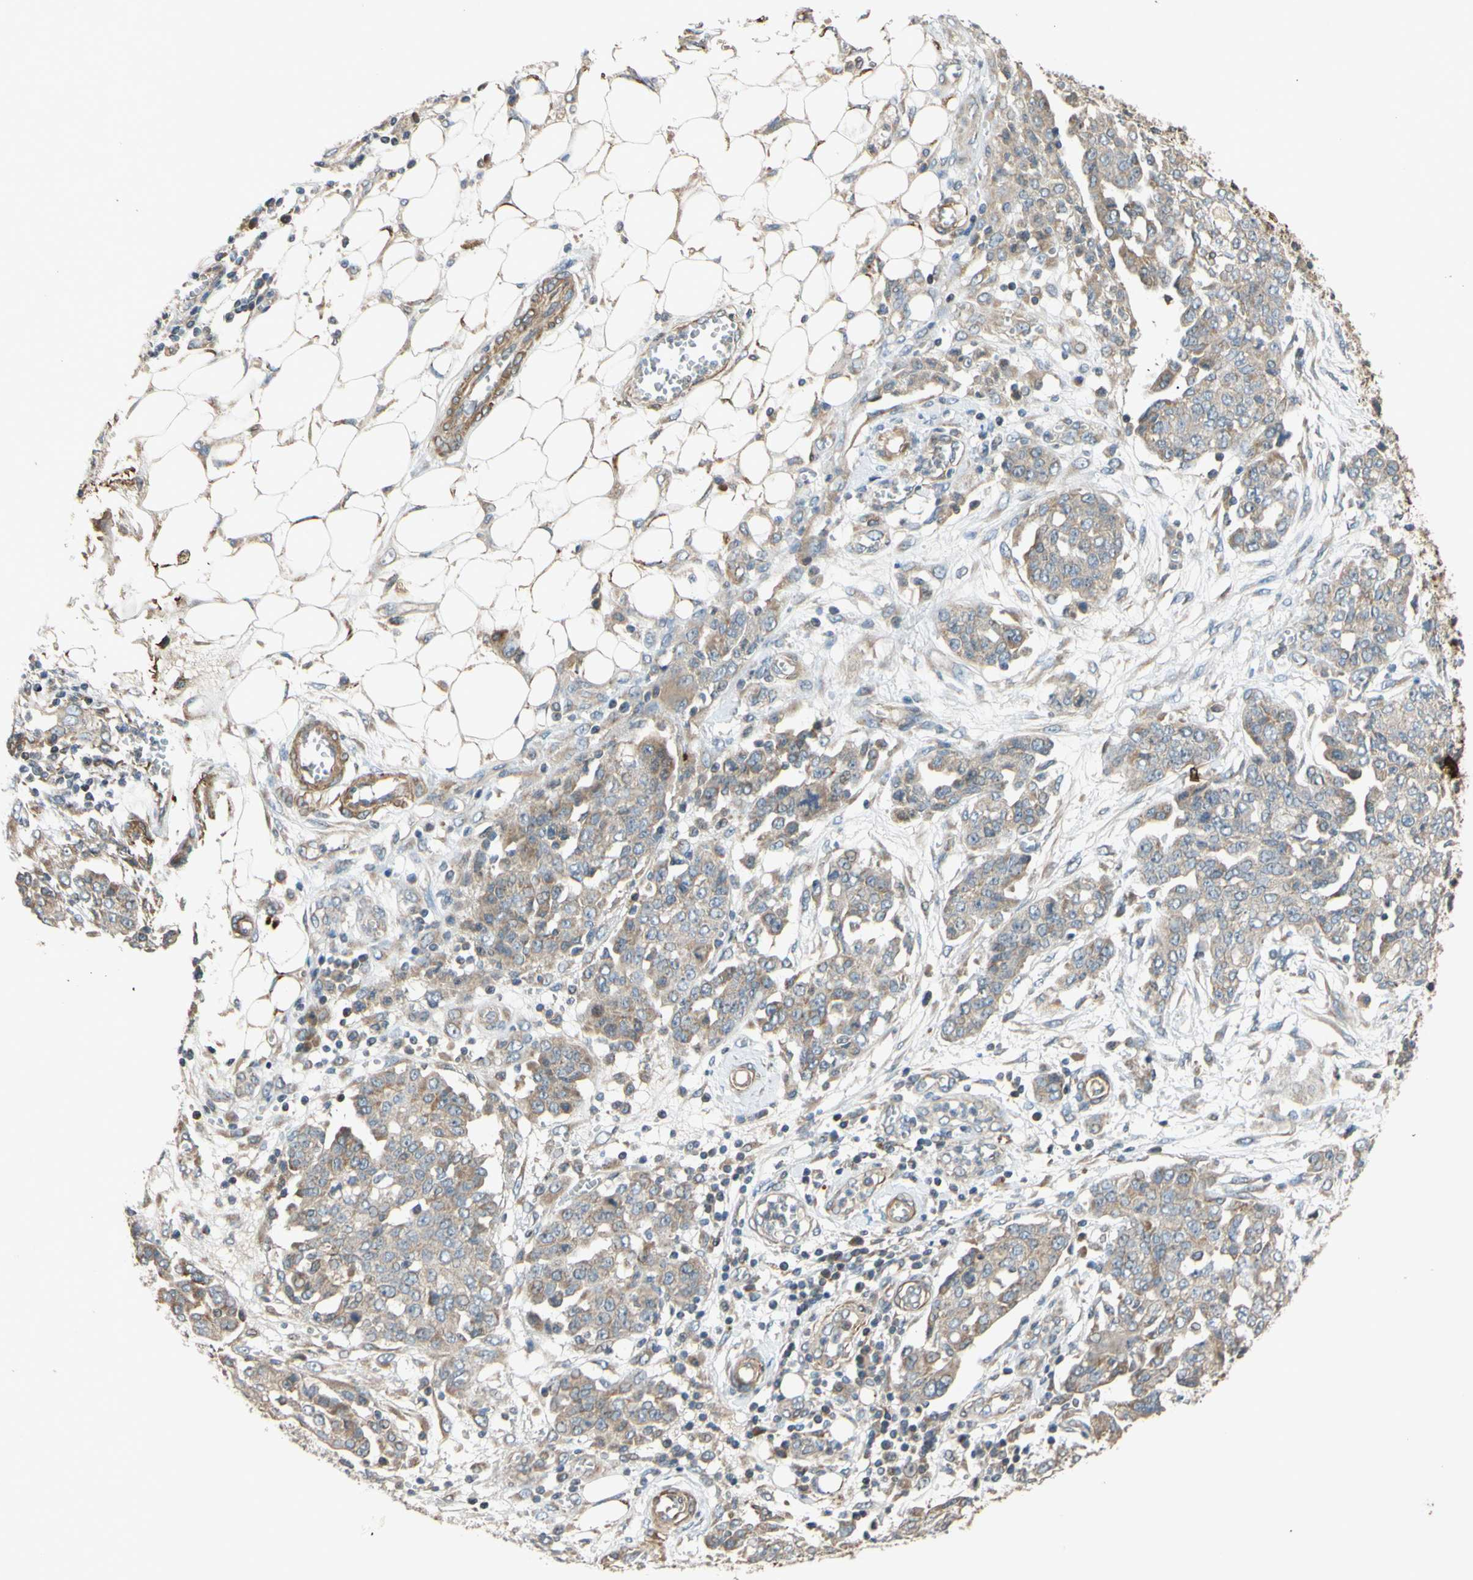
{"staining": {"intensity": "weak", "quantity": ">75%", "location": "cytoplasmic/membranous"}, "tissue": "ovarian cancer", "cell_type": "Tumor cells", "image_type": "cancer", "snomed": [{"axis": "morphology", "description": "Cystadenocarcinoma, serous, NOS"}, {"axis": "topography", "description": "Soft tissue"}, {"axis": "topography", "description": "Ovary"}], "caption": "Immunohistochemical staining of ovarian serous cystadenocarcinoma reveals weak cytoplasmic/membranous protein positivity in approximately >75% of tumor cells. (Stains: DAB (3,3'-diaminobenzidine) in brown, nuclei in blue, Microscopy: brightfield microscopy at high magnification).", "gene": "PARD6A", "patient": {"sex": "female", "age": 57}}